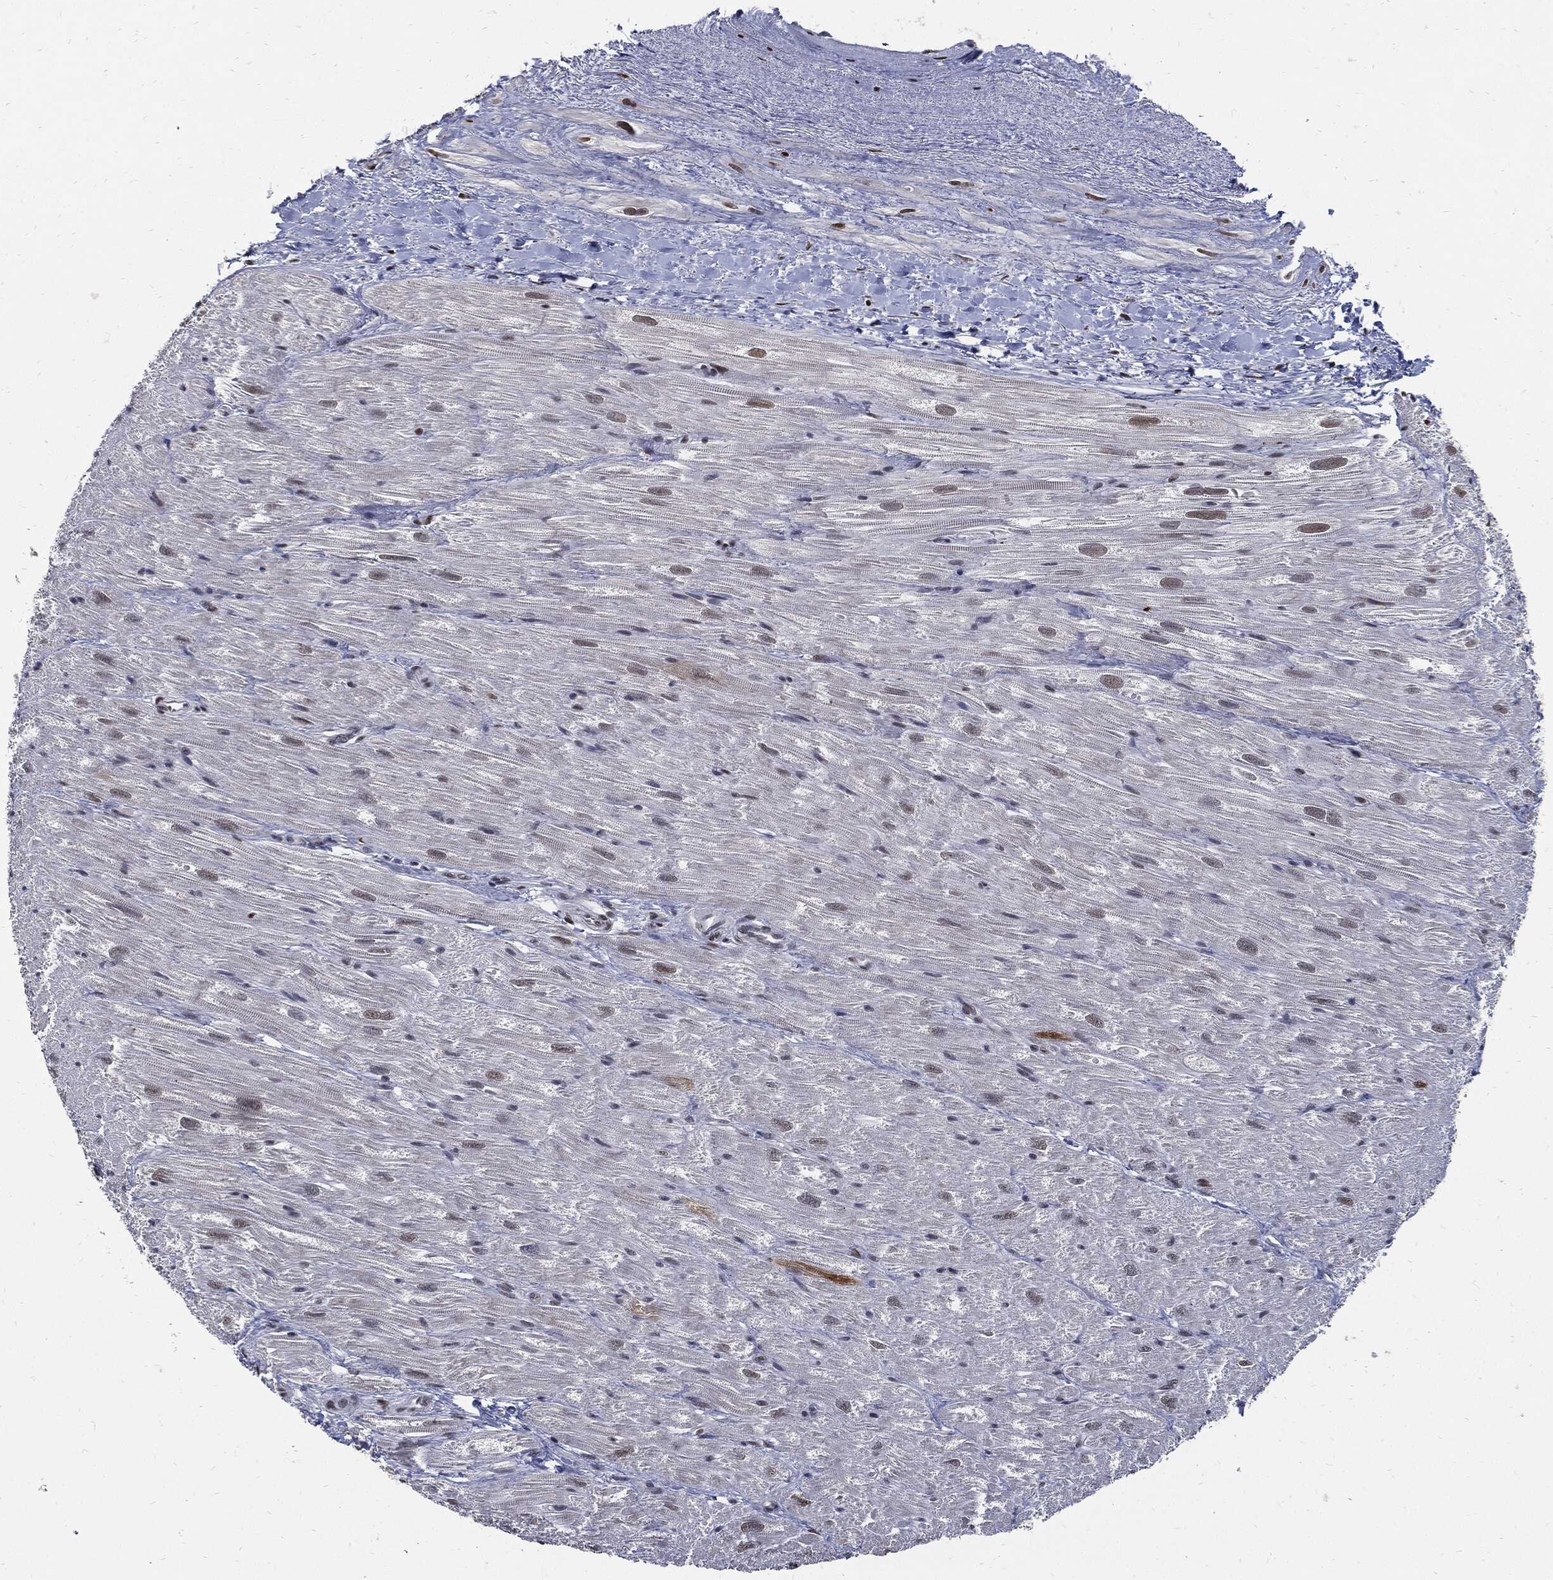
{"staining": {"intensity": "weak", "quantity": "<25%", "location": "nuclear"}, "tissue": "heart muscle", "cell_type": "Cardiomyocytes", "image_type": "normal", "snomed": [{"axis": "morphology", "description": "Normal tissue, NOS"}, {"axis": "topography", "description": "Heart"}], "caption": "Heart muscle was stained to show a protein in brown. There is no significant expression in cardiomyocytes. (DAB (3,3'-diaminobenzidine) IHC visualized using brightfield microscopy, high magnification).", "gene": "NBN", "patient": {"sex": "male", "age": 62}}